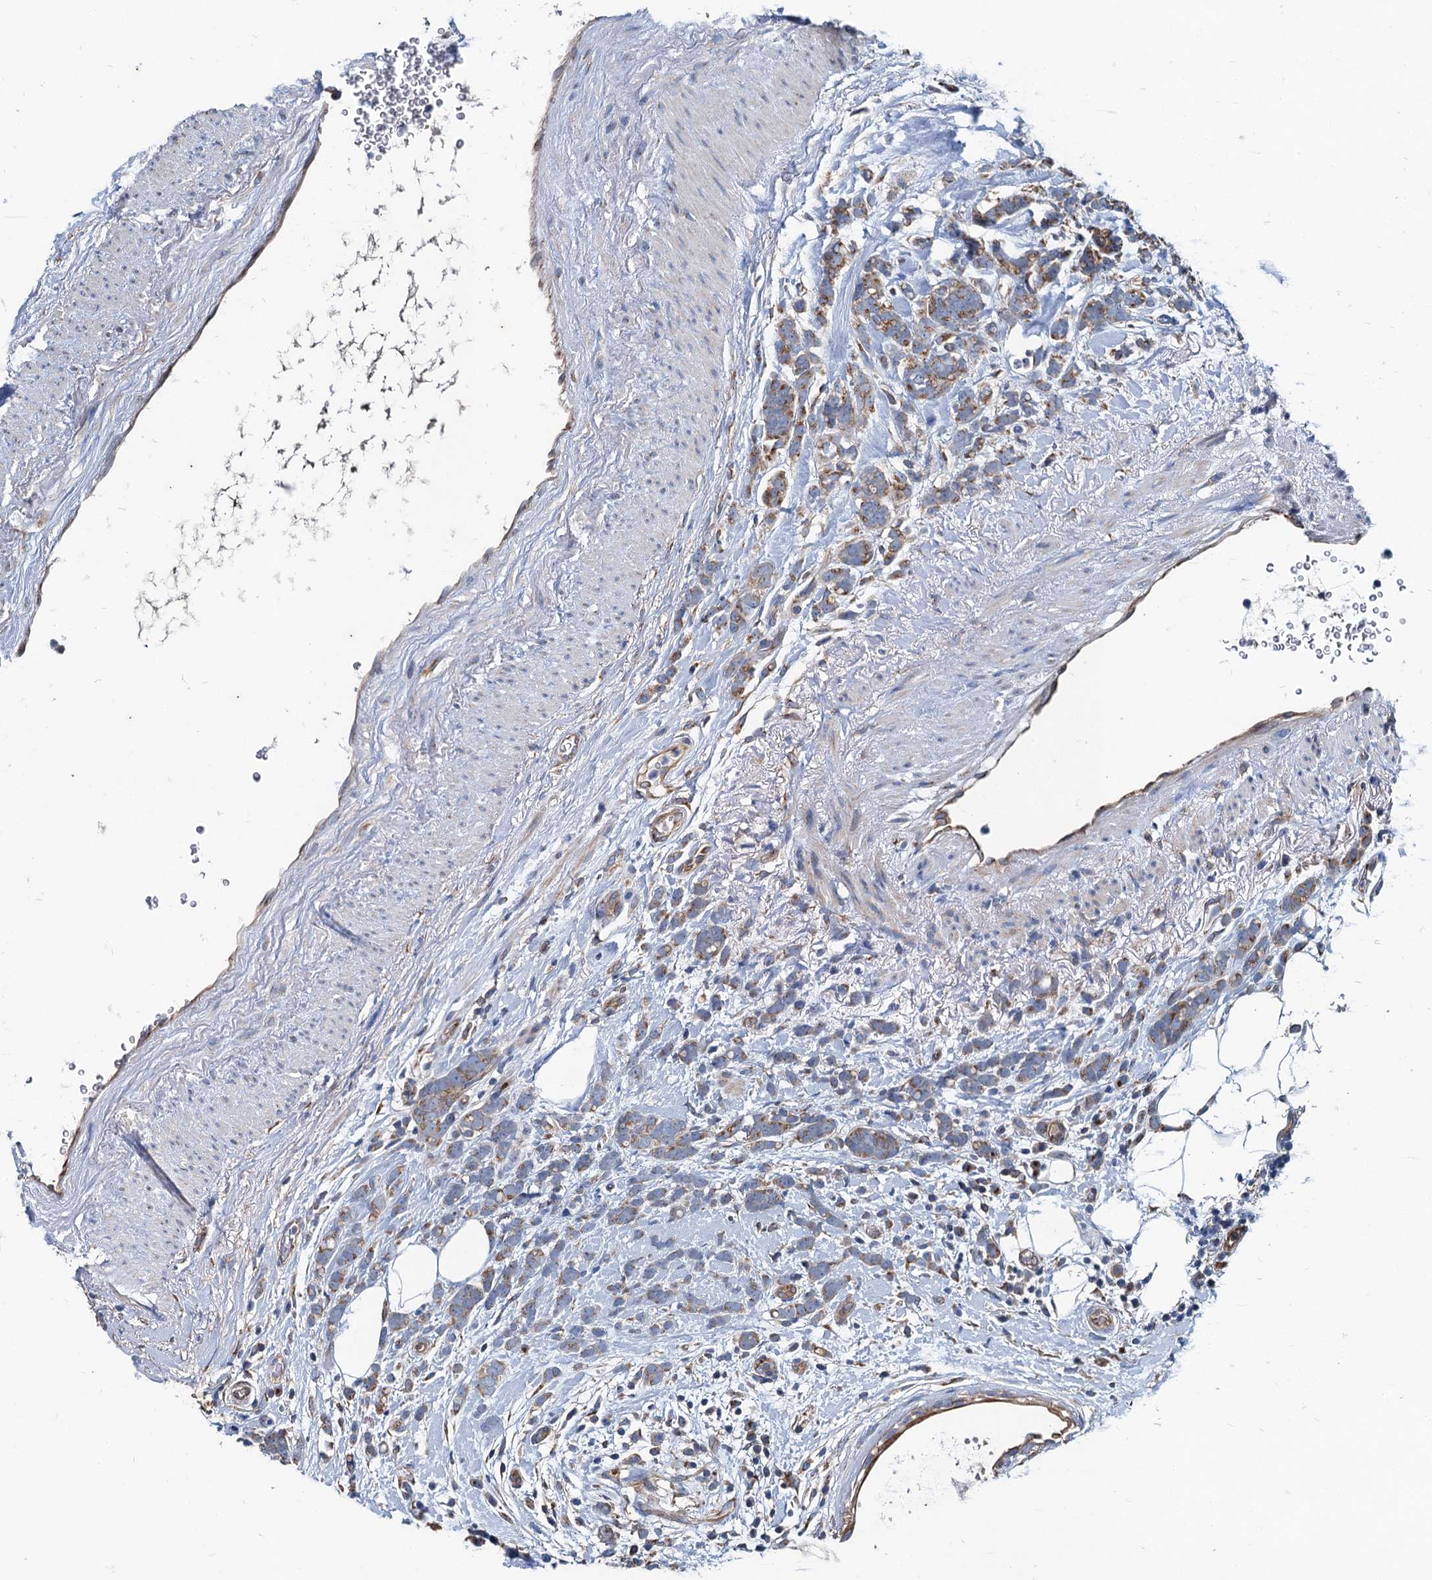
{"staining": {"intensity": "moderate", "quantity": ">75%", "location": "cytoplasmic/membranous"}, "tissue": "breast cancer", "cell_type": "Tumor cells", "image_type": "cancer", "snomed": [{"axis": "morphology", "description": "Lobular carcinoma"}, {"axis": "topography", "description": "Breast"}], "caption": "Immunohistochemical staining of lobular carcinoma (breast) displays medium levels of moderate cytoplasmic/membranous protein staining in about >75% of tumor cells.", "gene": "NGRN", "patient": {"sex": "female", "age": 58}}